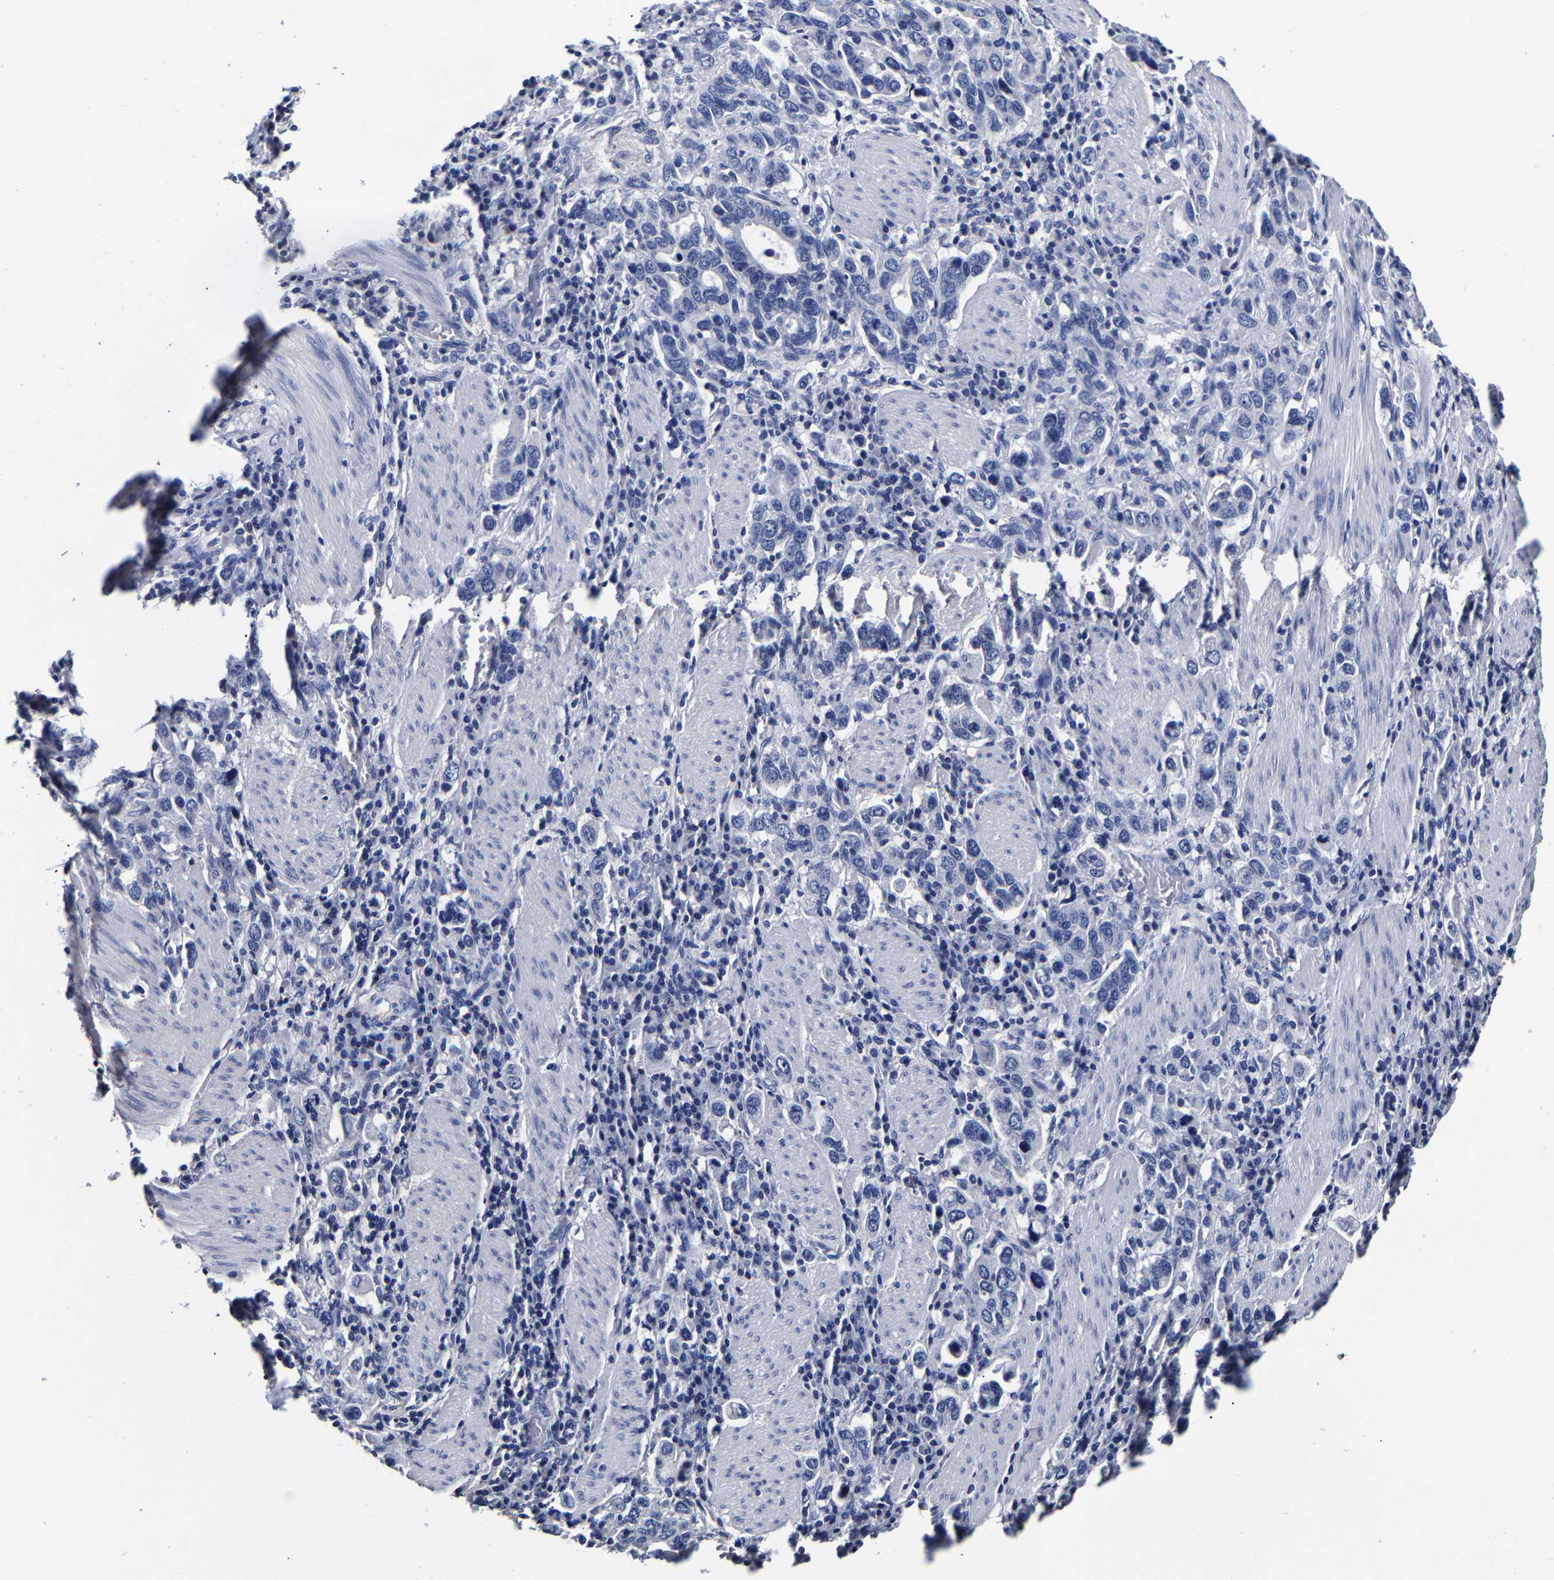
{"staining": {"intensity": "negative", "quantity": "none", "location": "none"}, "tissue": "stomach cancer", "cell_type": "Tumor cells", "image_type": "cancer", "snomed": [{"axis": "morphology", "description": "Adenocarcinoma, NOS"}, {"axis": "topography", "description": "Stomach, upper"}], "caption": "A high-resolution micrograph shows immunohistochemistry (IHC) staining of stomach adenocarcinoma, which shows no significant expression in tumor cells. (DAB IHC, high magnification).", "gene": "AKAP4", "patient": {"sex": "male", "age": 62}}